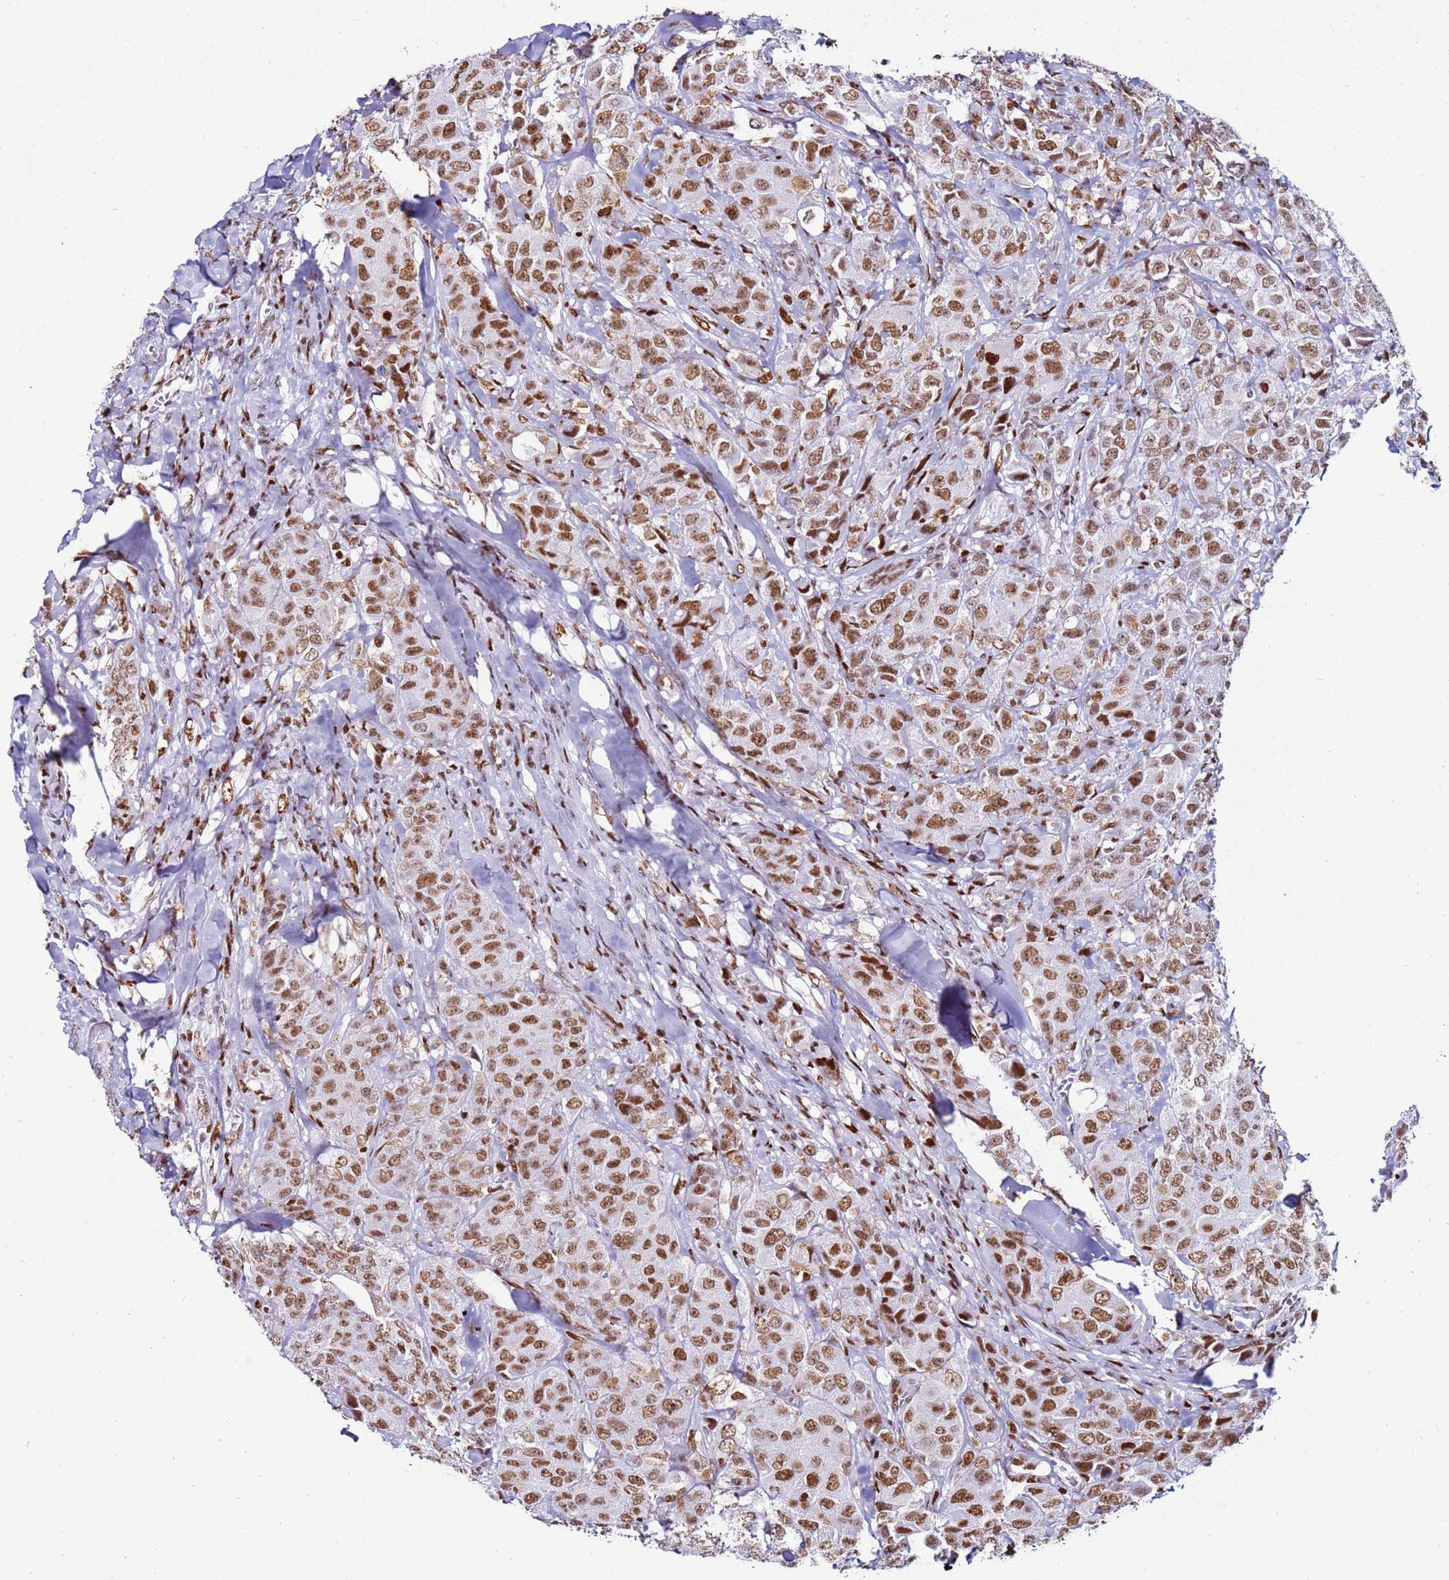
{"staining": {"intensity": "moderate", "quantity": ">75%", "location": "nuclear"}, "tissue": "breast cancer", "cell_type": "Tumor cells", "image_type": "cancer", "snomed": [{"axis": "morphology", "description": "Duct carcinoma"}, {"axis": "topography", "description": "Breast"}], "caption": "Immunohistochemical staining of human breast invasive ductal carcinoma displays medium levels of moderate nuclear protein expression in about >75% of tumor cells.", "gene": "KPNA4", "patient": {"sex": "female", "age": 43}}